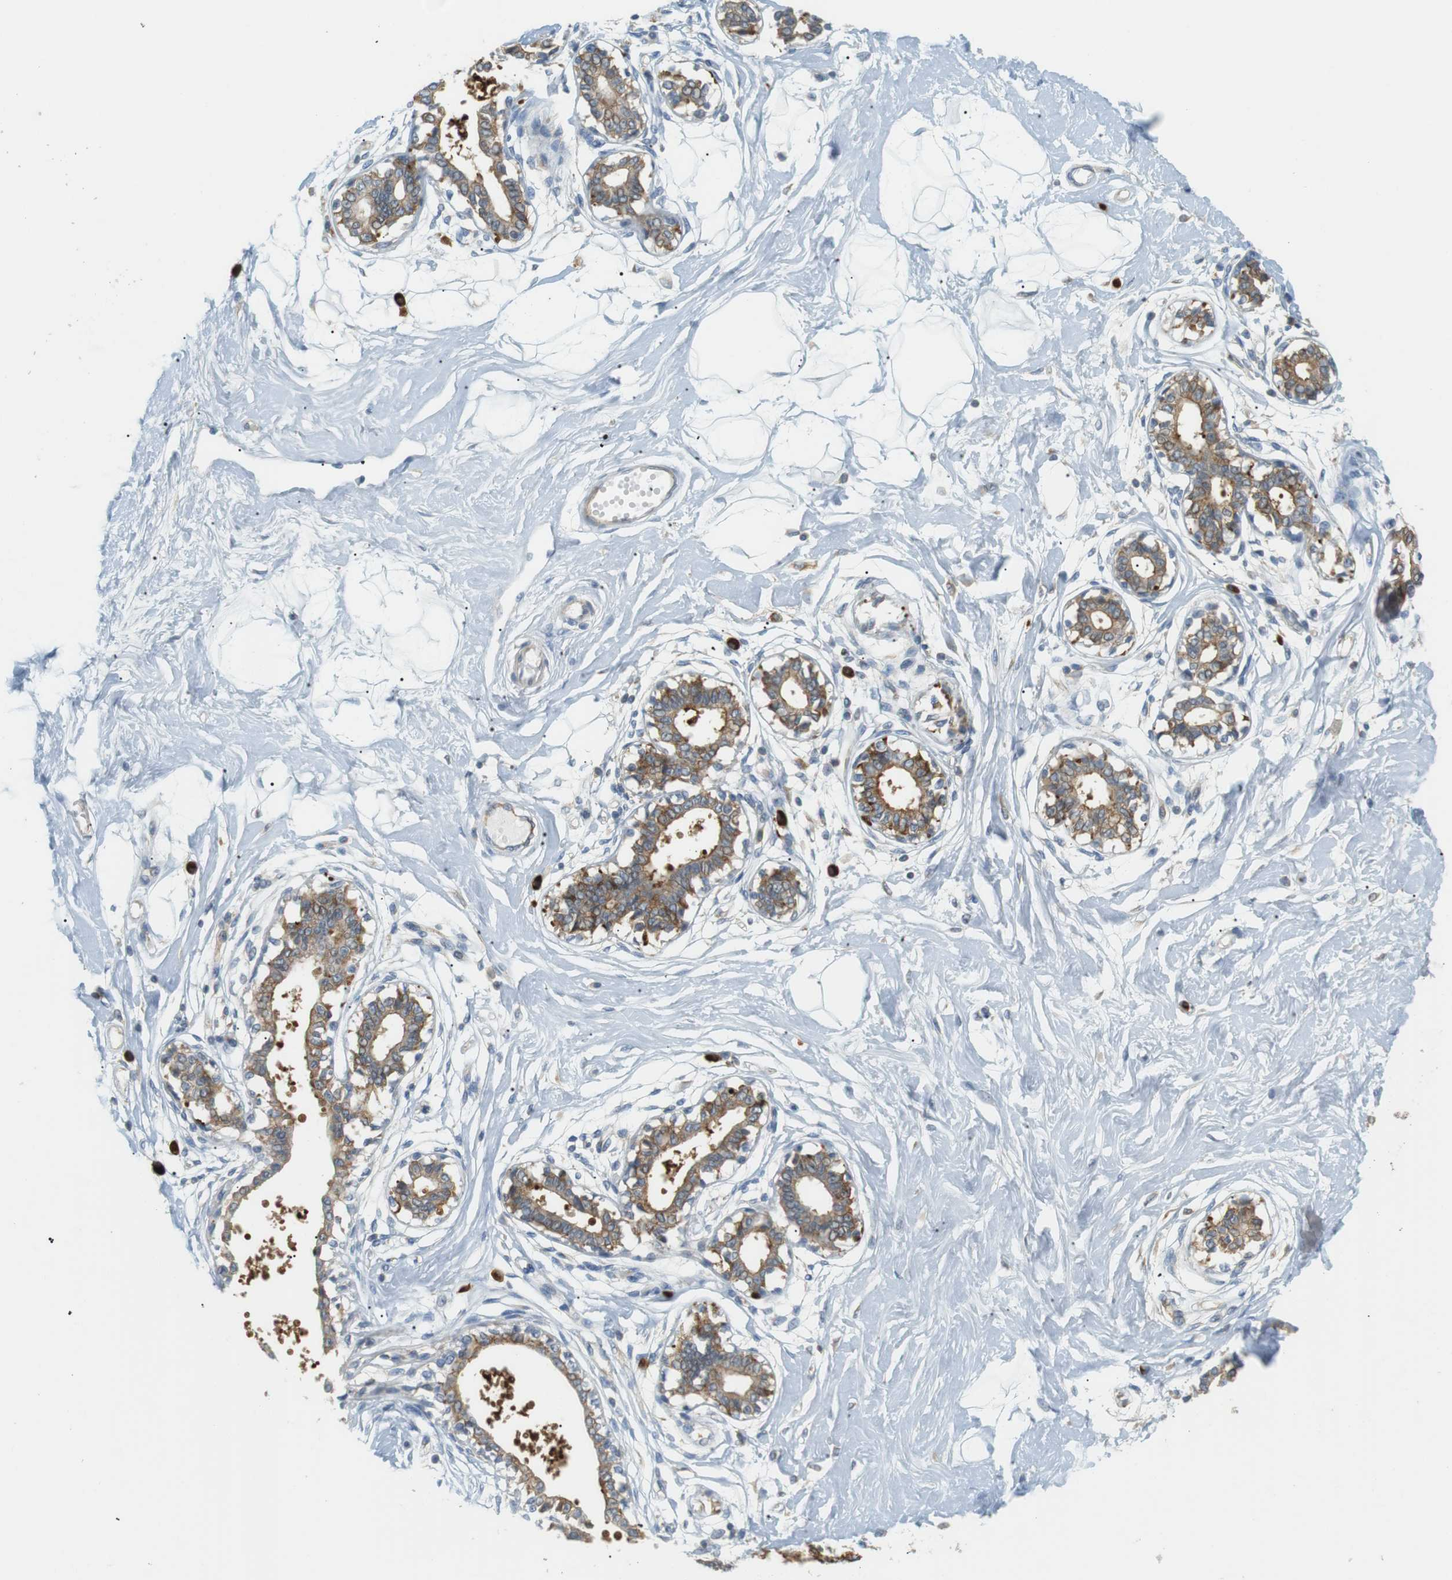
{"staining": {"intensity": "negative", "quantity": "none", "location": "none"}, "tissue": "breast", "cell_type": "Adipocytes", "image_type": "normal", "snomed": [{"axis": "morphology", "description": "Normal tissue, NOS"}, {"axis": "topography", "description": "Breast"}], "caption": "Adipocytes are negative for protein expression in unremarkable human breast. The staining was performed using DAB (3,3'-diaminobenzidine) to visualize the protein expression in brown, while the nuclei were stained in blue with hematoxylin (Magnification: 20x).", "gene": "TMEM200A", "patient": {"sex": "female", "age": 45}}